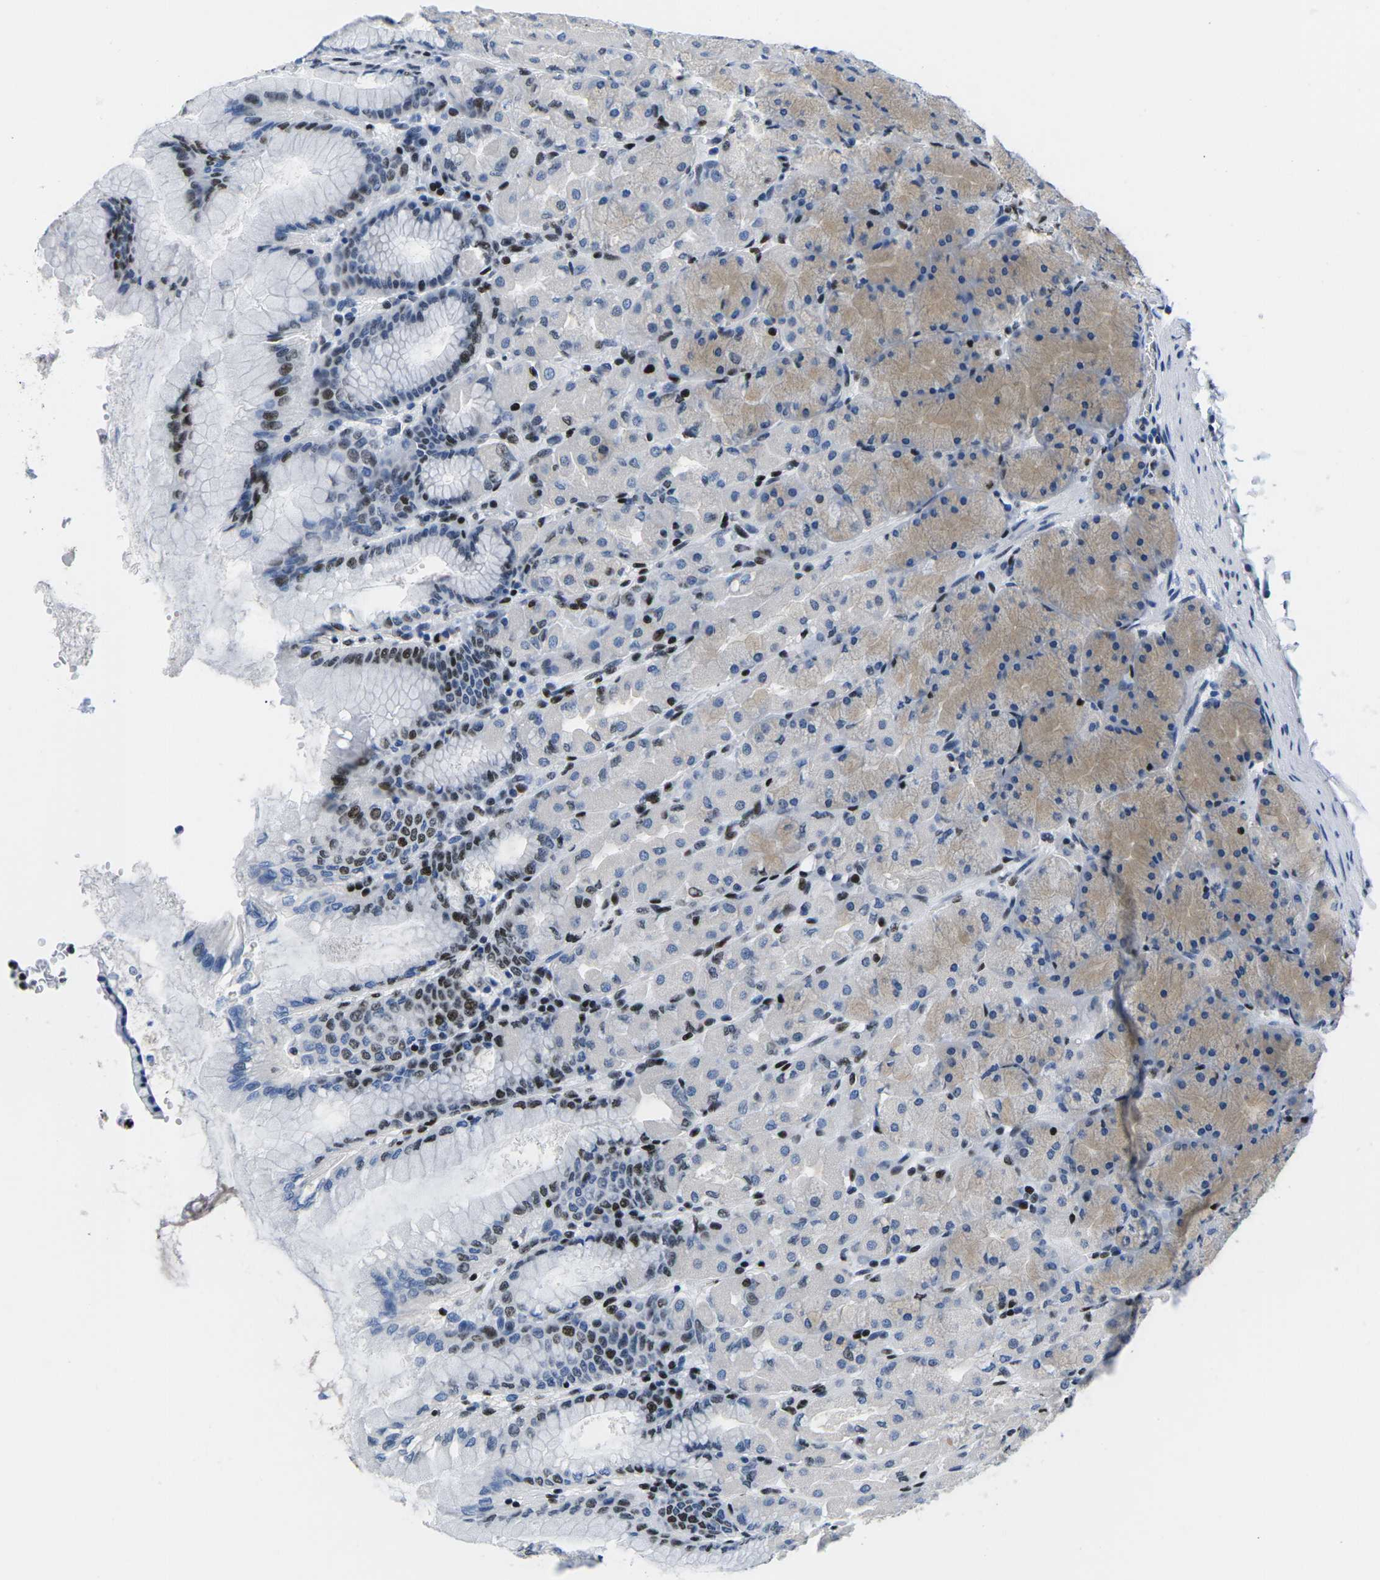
{"staining": {"intensity": "strong", "quantity": "25%-75%", "location": "cytoplasmic/membranous,nuclear"}, "tissue": "stomach", "cell_type": "Glandular cells", "image_type": "normal", "snomed": [{"axis": "morphology", "description": "Normal tissue, NOS"}, {"axis": "topography", "description": "Stomach, upper"}], "caption": "DAB (3,3'-diaminobenzidine) immunohistochemical staining of normal human stomach reveals strong cytoplasmic/membranous,nuclear protein expression in approximately 25%-75% of glandular cells.", "gene": "ATF1", "patient": {"sex": "female", "age": 56}}